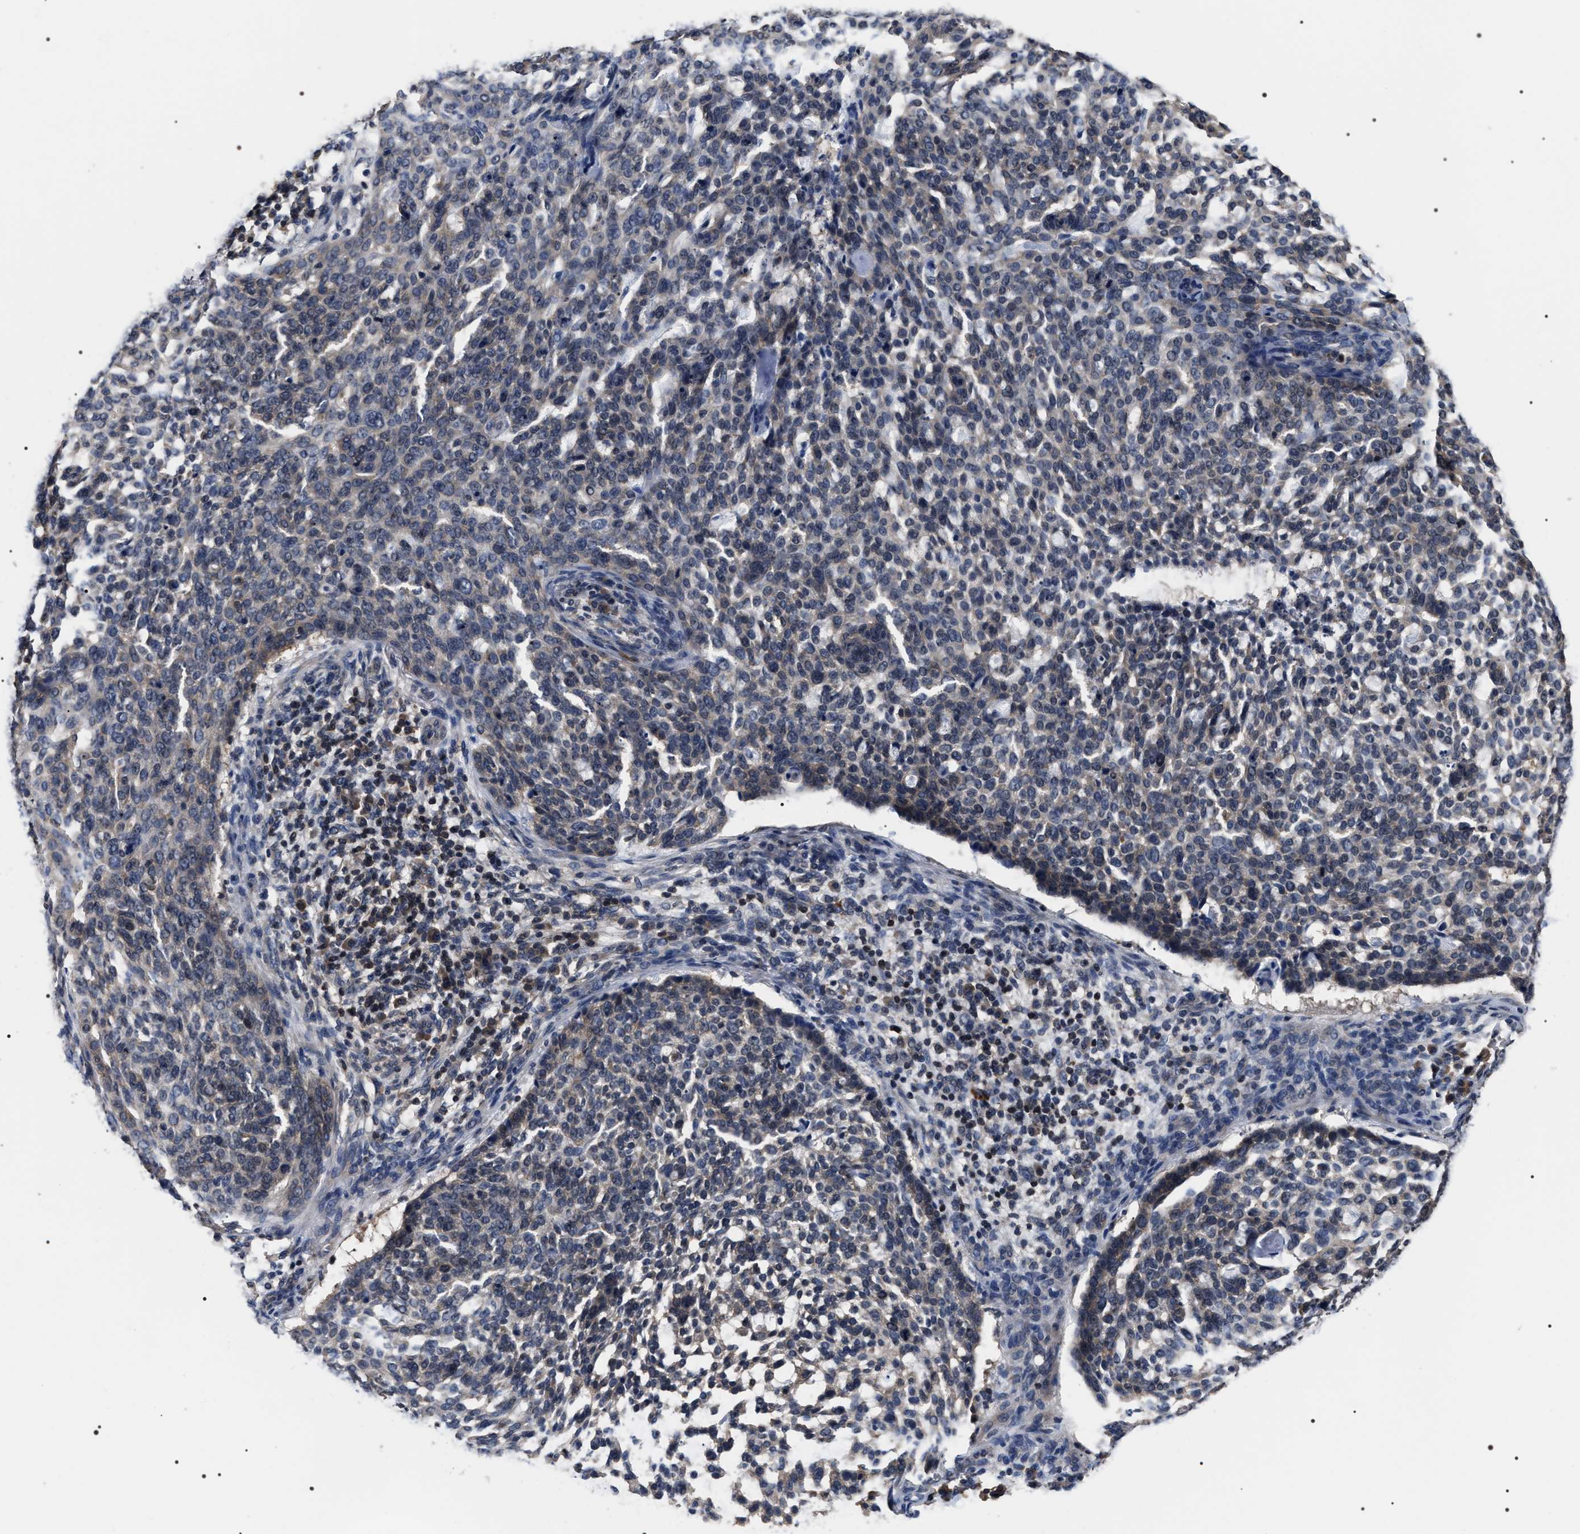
{"staining": {"intensity": "weak", "quantity": "<25%", "location": "cytoplasmic/membranous"}, "tissue": "skin cancer", "cell_type": "Tumor cells", "image_type": "cancer", "snomed": [{"axis": "morphology", "description": "Basal cell carcinoma"}, {"axis": "topography", "description": "Skin"}], "caption": "Immunohistochemistry (IHC) micrograph of human skin cancer stained for a protein (brown), which displays no positivity in tumor cells.", "gene": "UPF3A", "patient": {"sex": "female", "age": 64}}